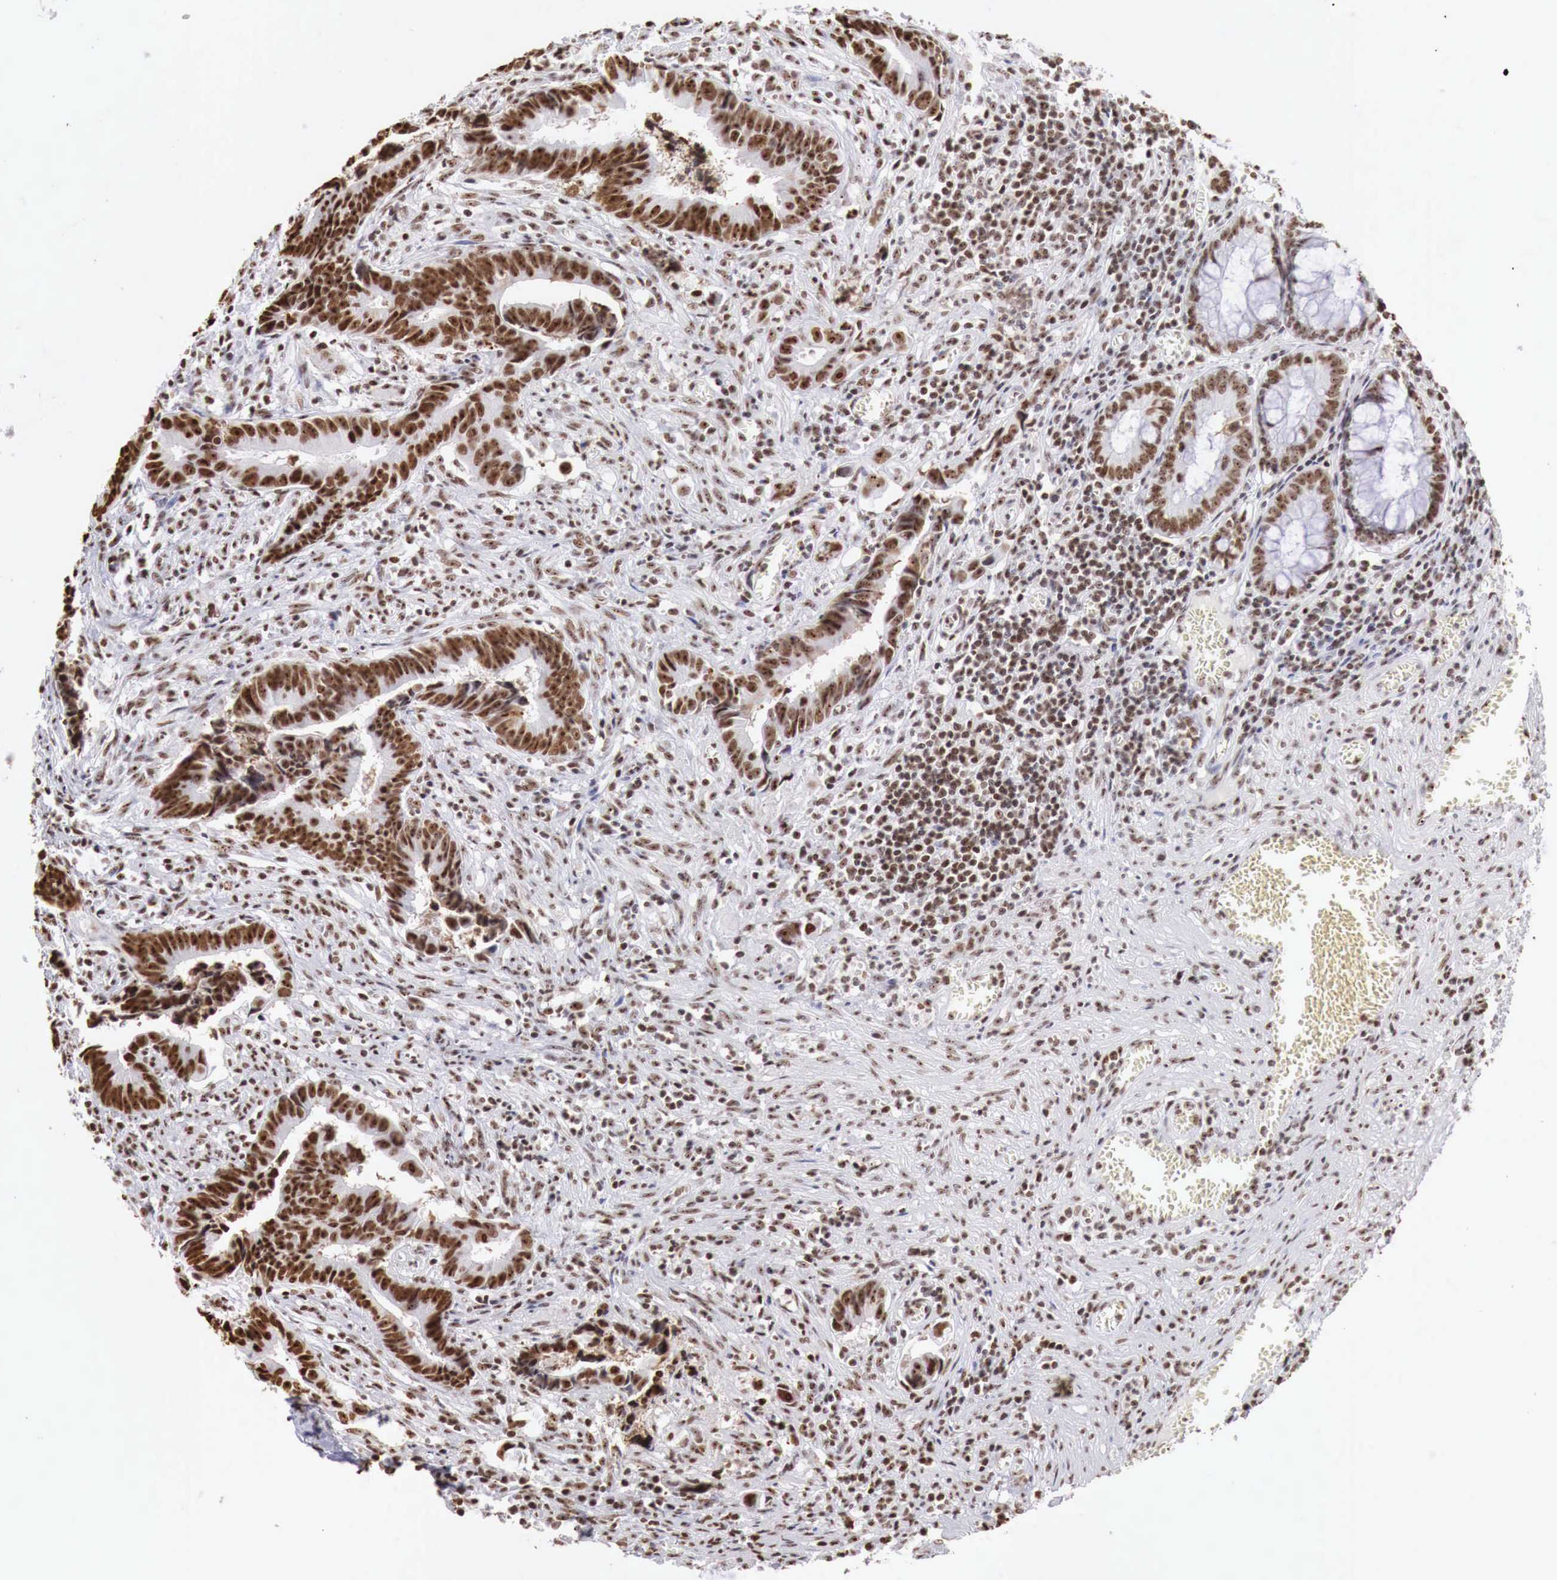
{"staining": {"intensity": "strong", "quantity": ">75%", "location": "nuclear"}, "tissue": "colorectal cancer", "cell_type": "Tumor cells", "image_type": "cancer", "snomed": [{"axis": "morphology", "description": "Adenocarcinoma, NOS"}, {"axis": "topography", "description": "Rectum"}], "caption": "Brown immunohistochemical staining in colorectal adenocarcinoma shows strong nuclear positivity in about >75% of tumor cells.", "gene": "DKC1", "patient": {"sex": "female", "age": 98}}